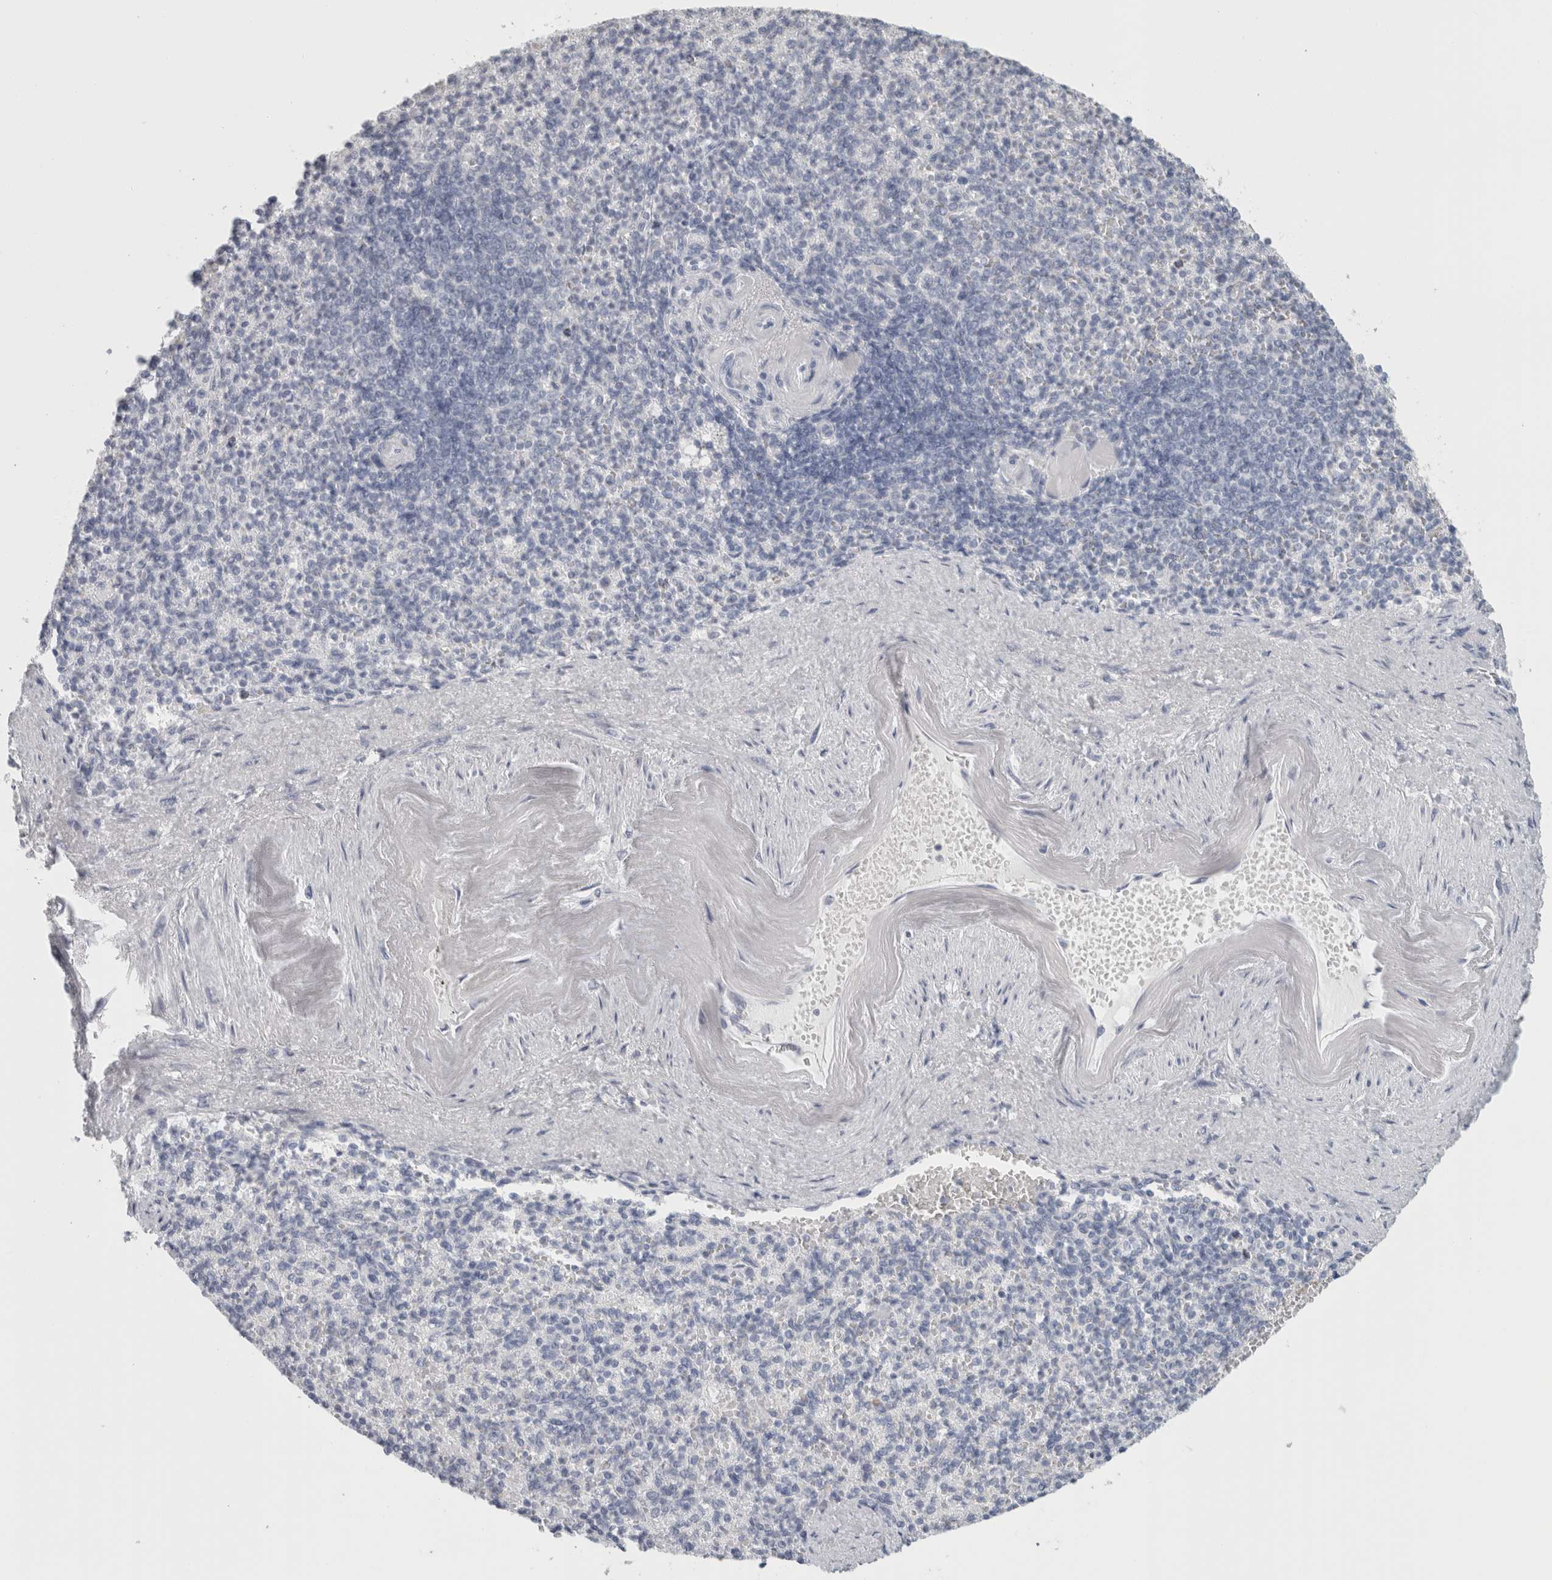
{"staining": {"intensity": "negative", "quantity": "none", "location": "none"}, "tissue": "spleen", "cell_type": "Cells in red pulp", "image_type": "normal", "snomed": [{"axis": "morphology", "description": "Normal tissue, NOS"}, {"axis": "topography", "description": "Spleen"}], "caption": "Histopathology image shows no significant protein staining in cells in red pulp of benign spleen. Nuclei are stained in blue.", "gene": "SLC28A3", "patient": {"sex": "female", "age": 74}}